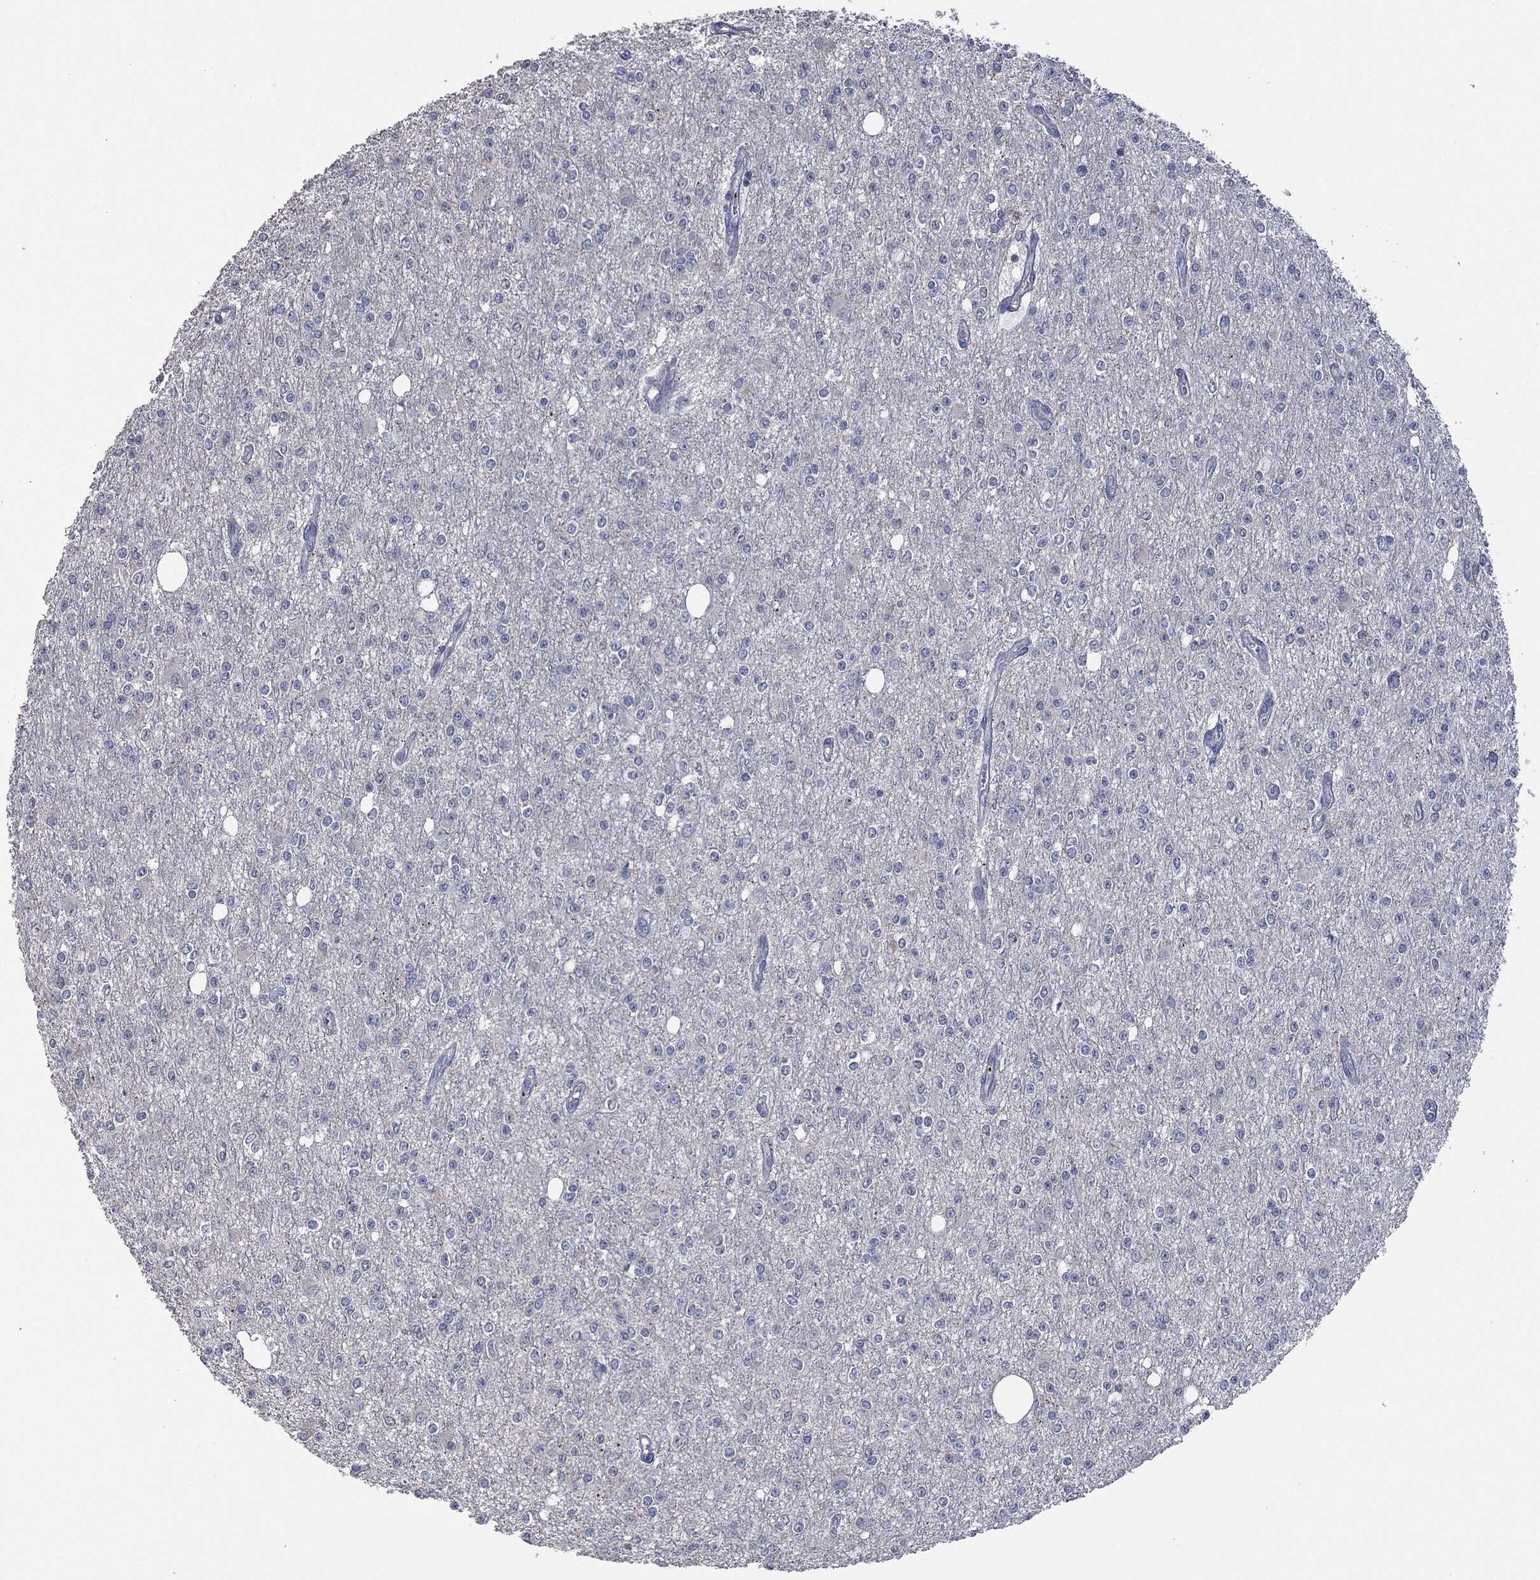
{"staining": {"intensity": "negative", "quantity": "none", "location": "none"}, "tissue": "glioma", "cell_type": "Tumor cells", "image_type": "cancer", "snomed": [{"axis": "morphology", "description": "Glioma, malignant, Low grade"}, {"axis": "topography", "description": "Brain"}], "caption": "DAB immunohistochemical staining of malignant glioma (low-grade) displays no significant positivity in tumor cells. Brightfield microscopy of immunohistochemistry stained with DAB (brown) and hematoxylin (blue), captured at high magnification.", "gene": "CD33", "patient": {"sex": "female", "age": 45}}